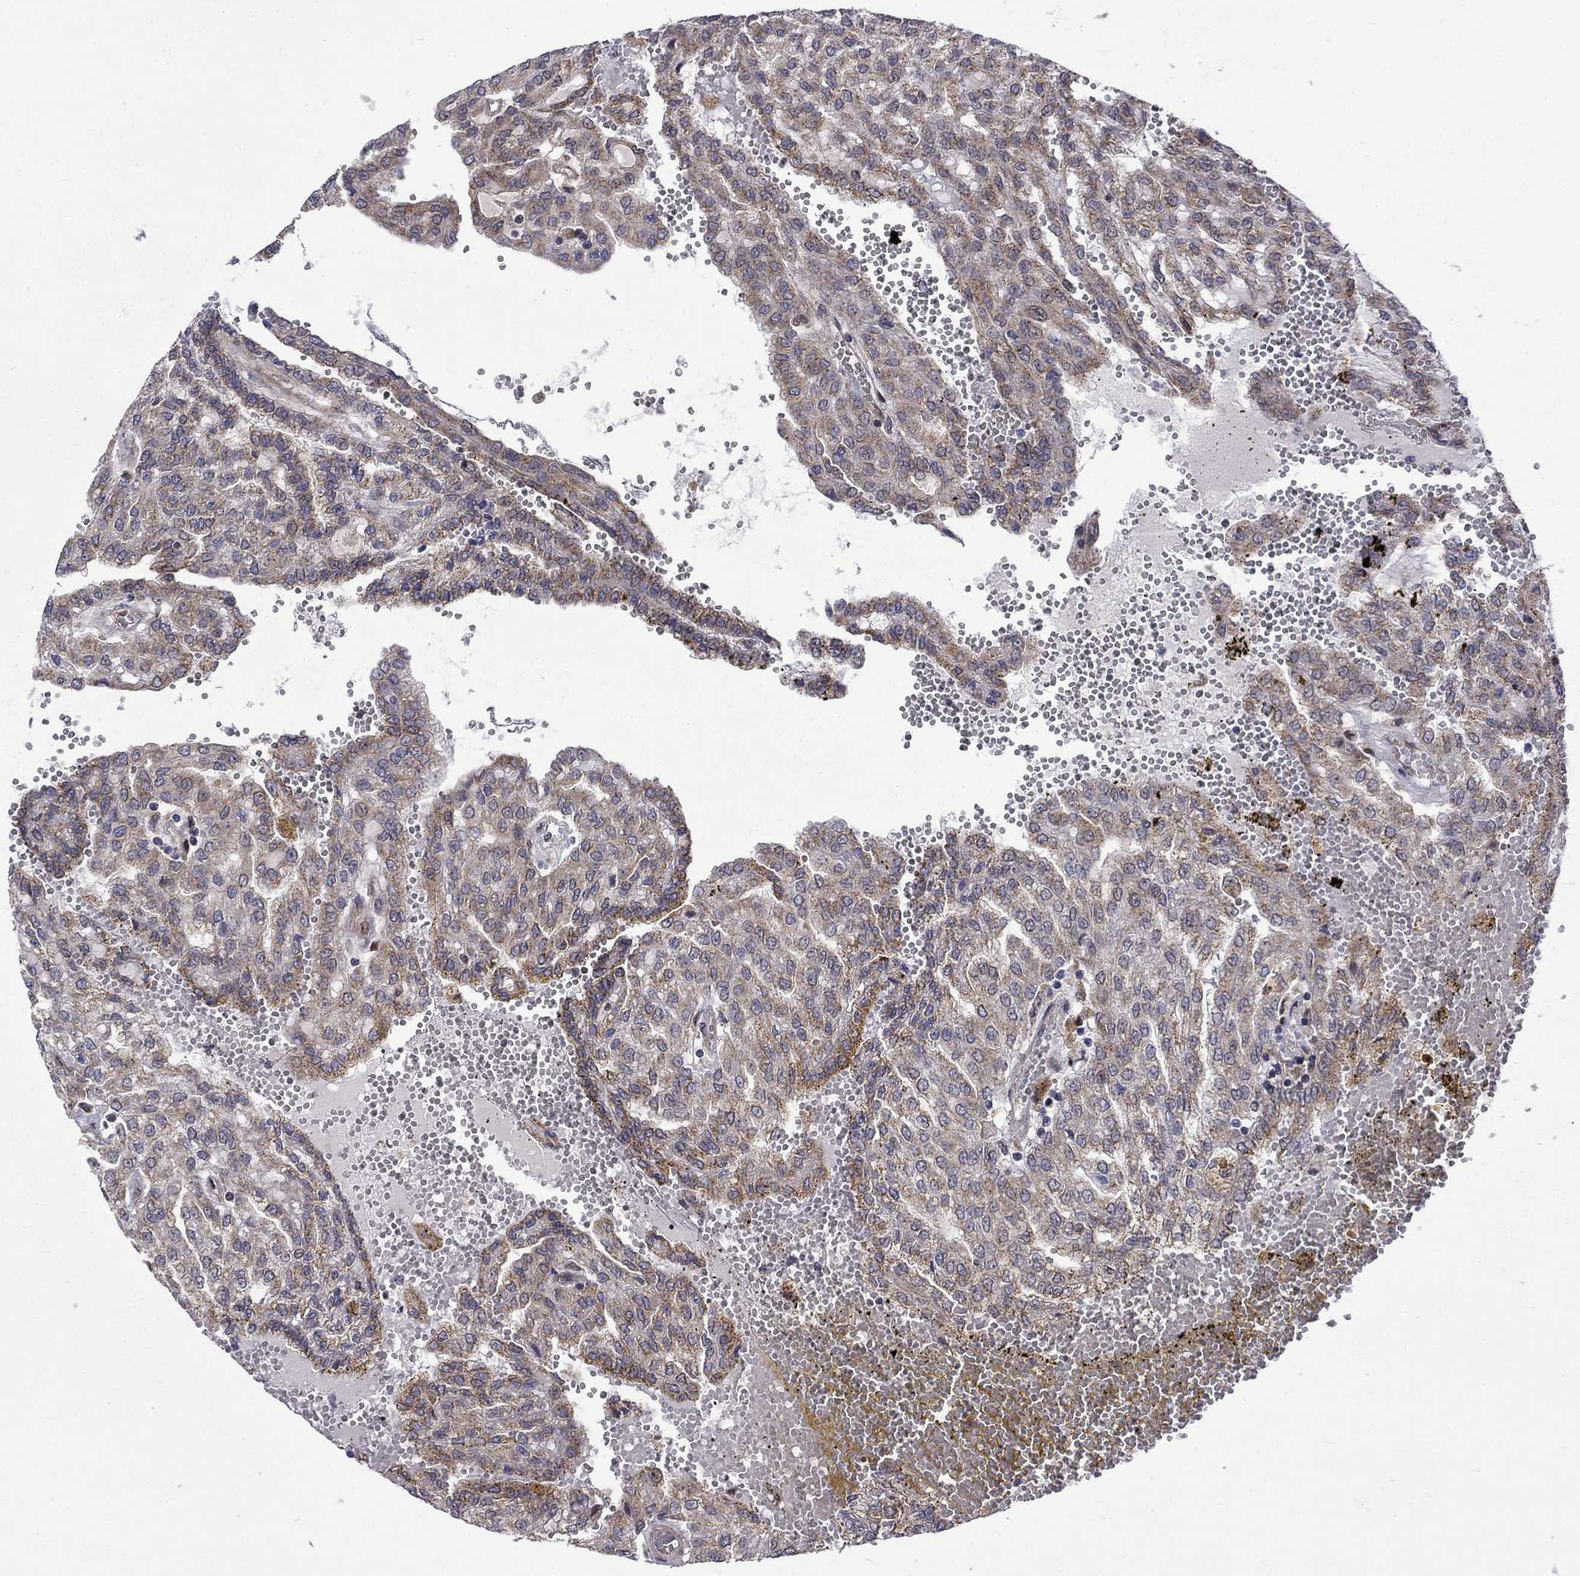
{"staining": {"intensity": "moderate", "quantity": "25%-75%", "location": "cytoplasmic/membranous"}, "tissue": "renal cancer", "cell_type": "Tumor cells", "image_type": "cancer", "snomed": [{"axis": "morphology", "description": "Adenocarcinoma, NOS"}, {"axis": "topography", "description": "Kidney"}], "caption": "The micrograph displays a brown stain indicating the presence of a protein in the cytoplasmic/membranous of tumor cells in adenocarcinoma (renal). (Brightfield microscopy of DAB IHC at high magnification).", "gene": "KPNA3", "patient": {"sex": "male", "age": 63}}